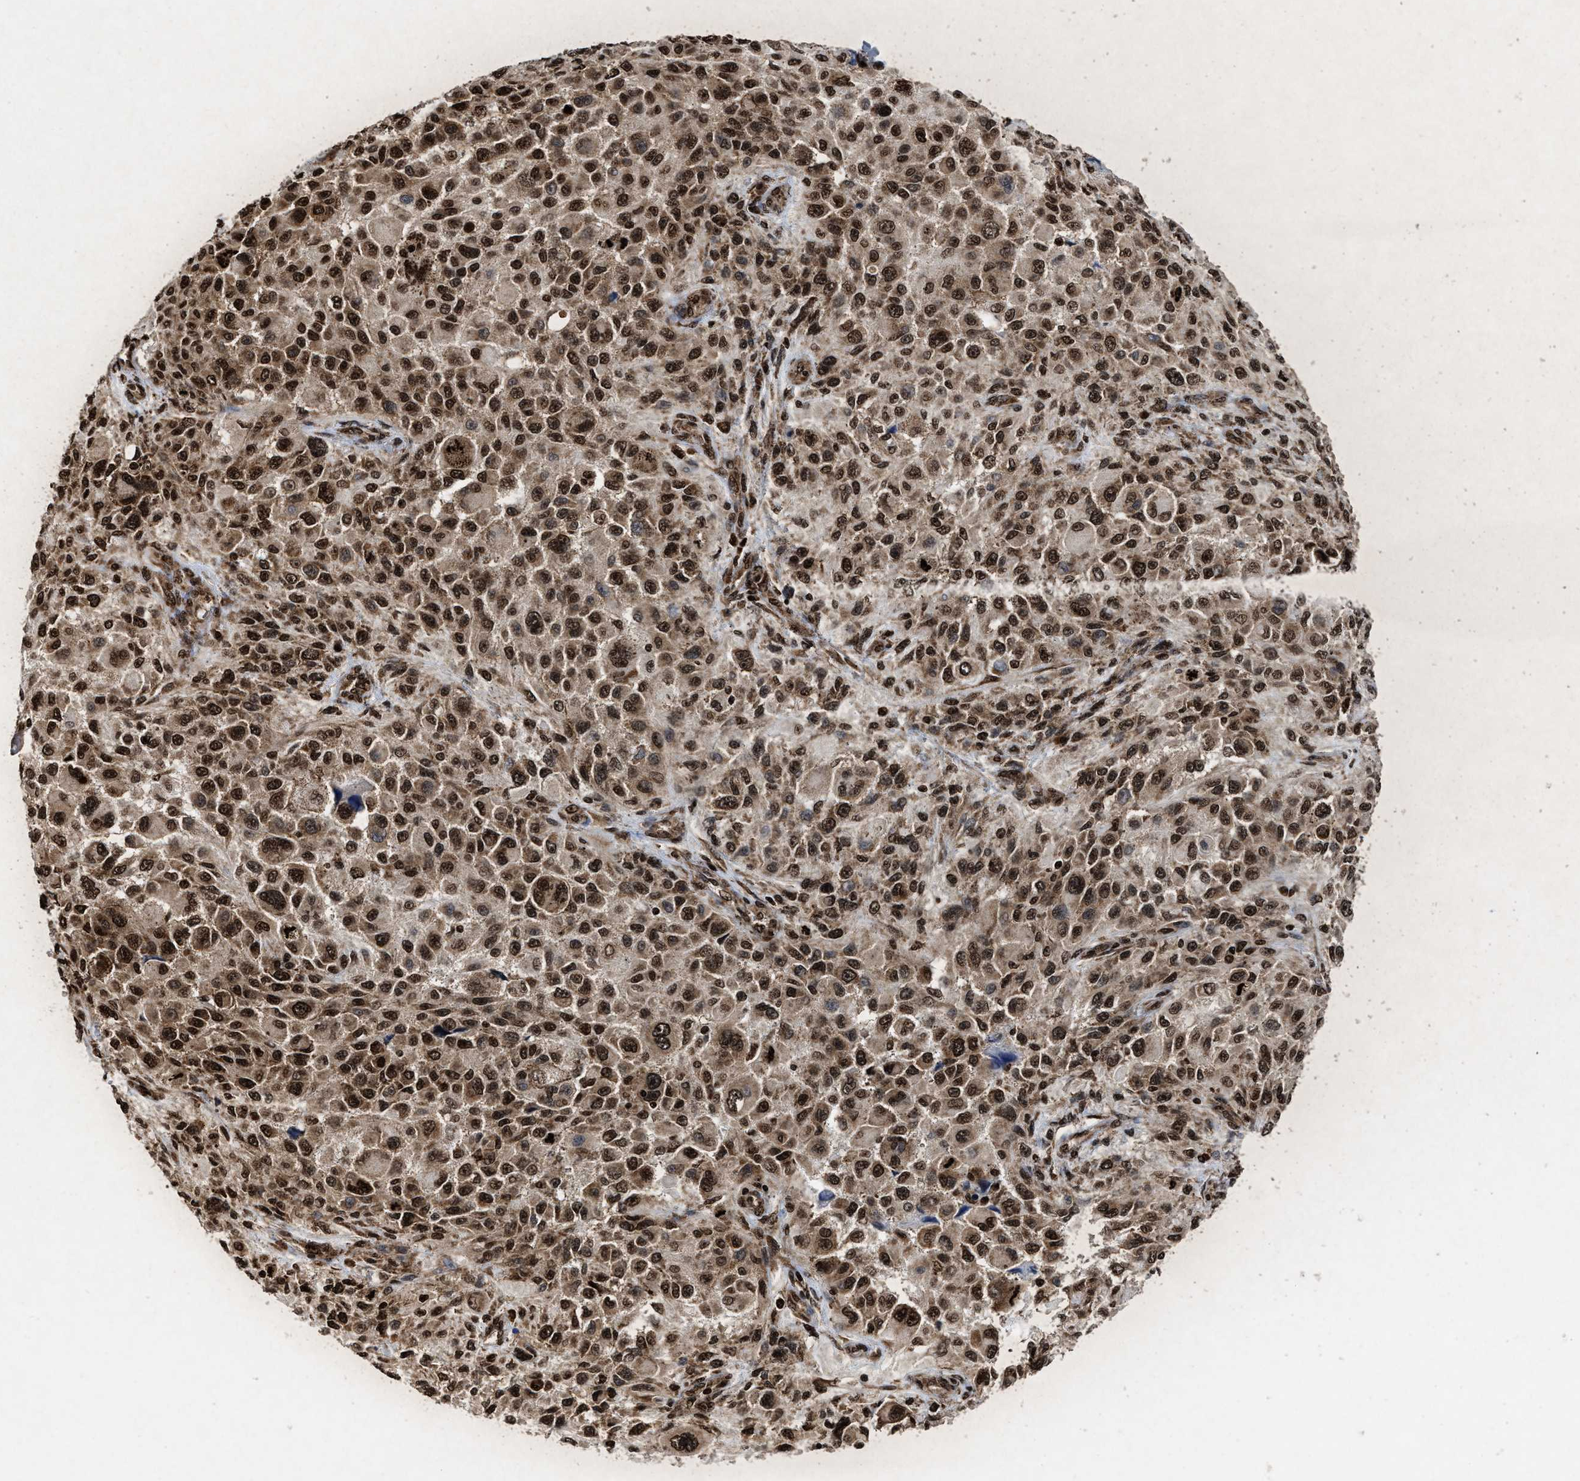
{"staining": {"intensity": "strong", "quantity": ">75%", "location": "nuclear"}, "tissue": "melanoma", "cell_type": "Tumor cells", "image_type": "cancer", "snomed": [{"axis": "morphology", "description": "Necrosis, NOS"}, {"axis": "morphology", "description": "Malignant melanoma, NOS"}, {"axis": "topography", "description": "Skin"}], "caption": "There is high levels of strong nuclear expression in tumor cells of malignant melanoma, as demonstrated by immunohistochemical staining (brown color).", "gene": "ALYREF", "patient": {"sex": "female", "age": 87}}